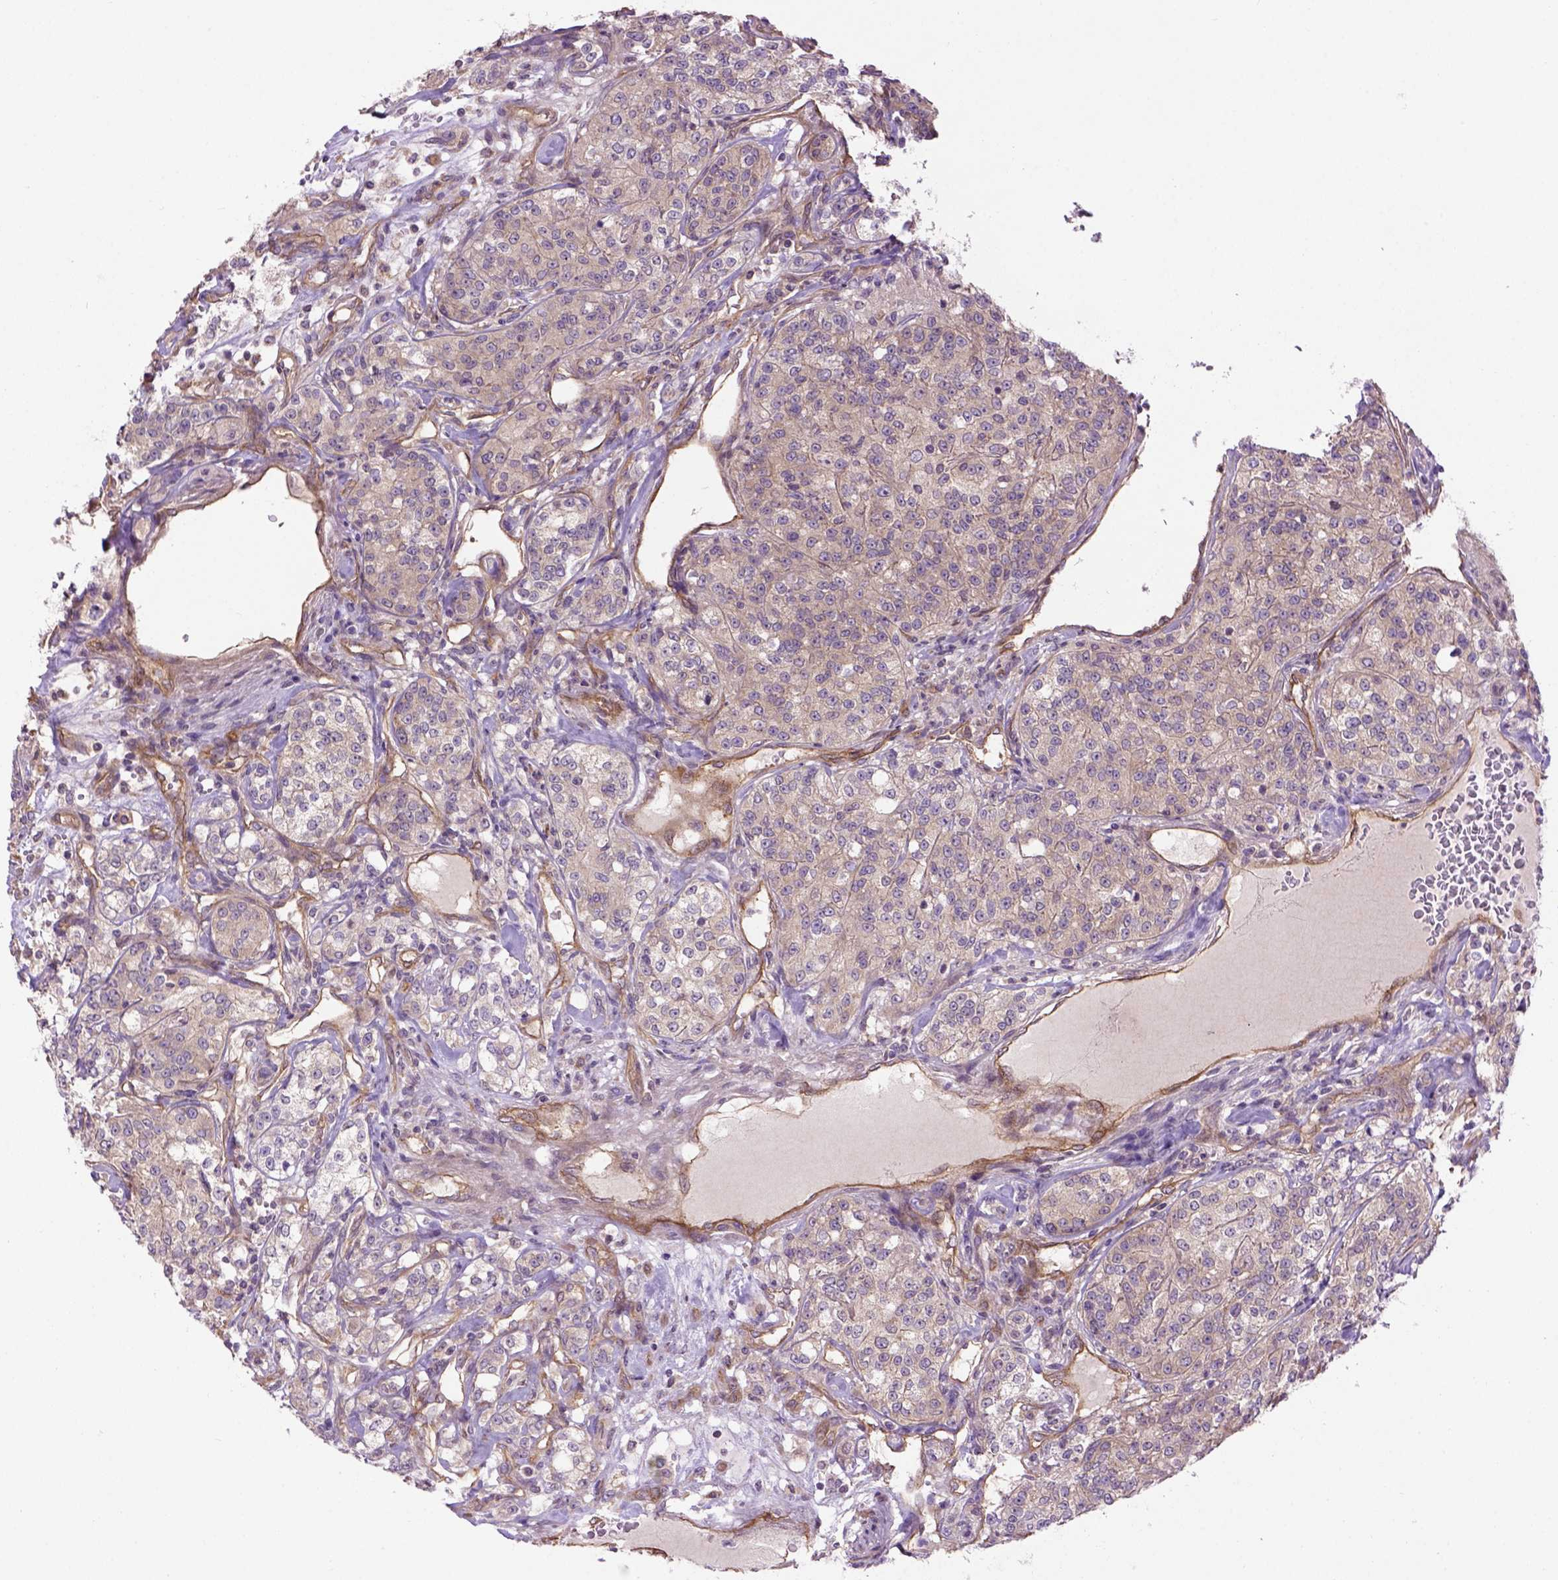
{"staining": {"intensity": "negative", "quantity": "none", "location": "none"}, "tissue": "renal cancer", "cell_type": "Tumor cells", "image_type": "cancer", "snomed": [{"axis": "morphology", "description": "Adenocarcinoma, NOS"}, {"axis": "topography", "description": "Kidney"}], "caption": "Tumor cells are negative for brown protein staining in renal adenocarcinoma. (Brightfield microscopy of DAB immunohistochemistry (IHC) at high magnification).", "gene": "CASKIN2", "patient": {"sex": "female", "age": 63}}